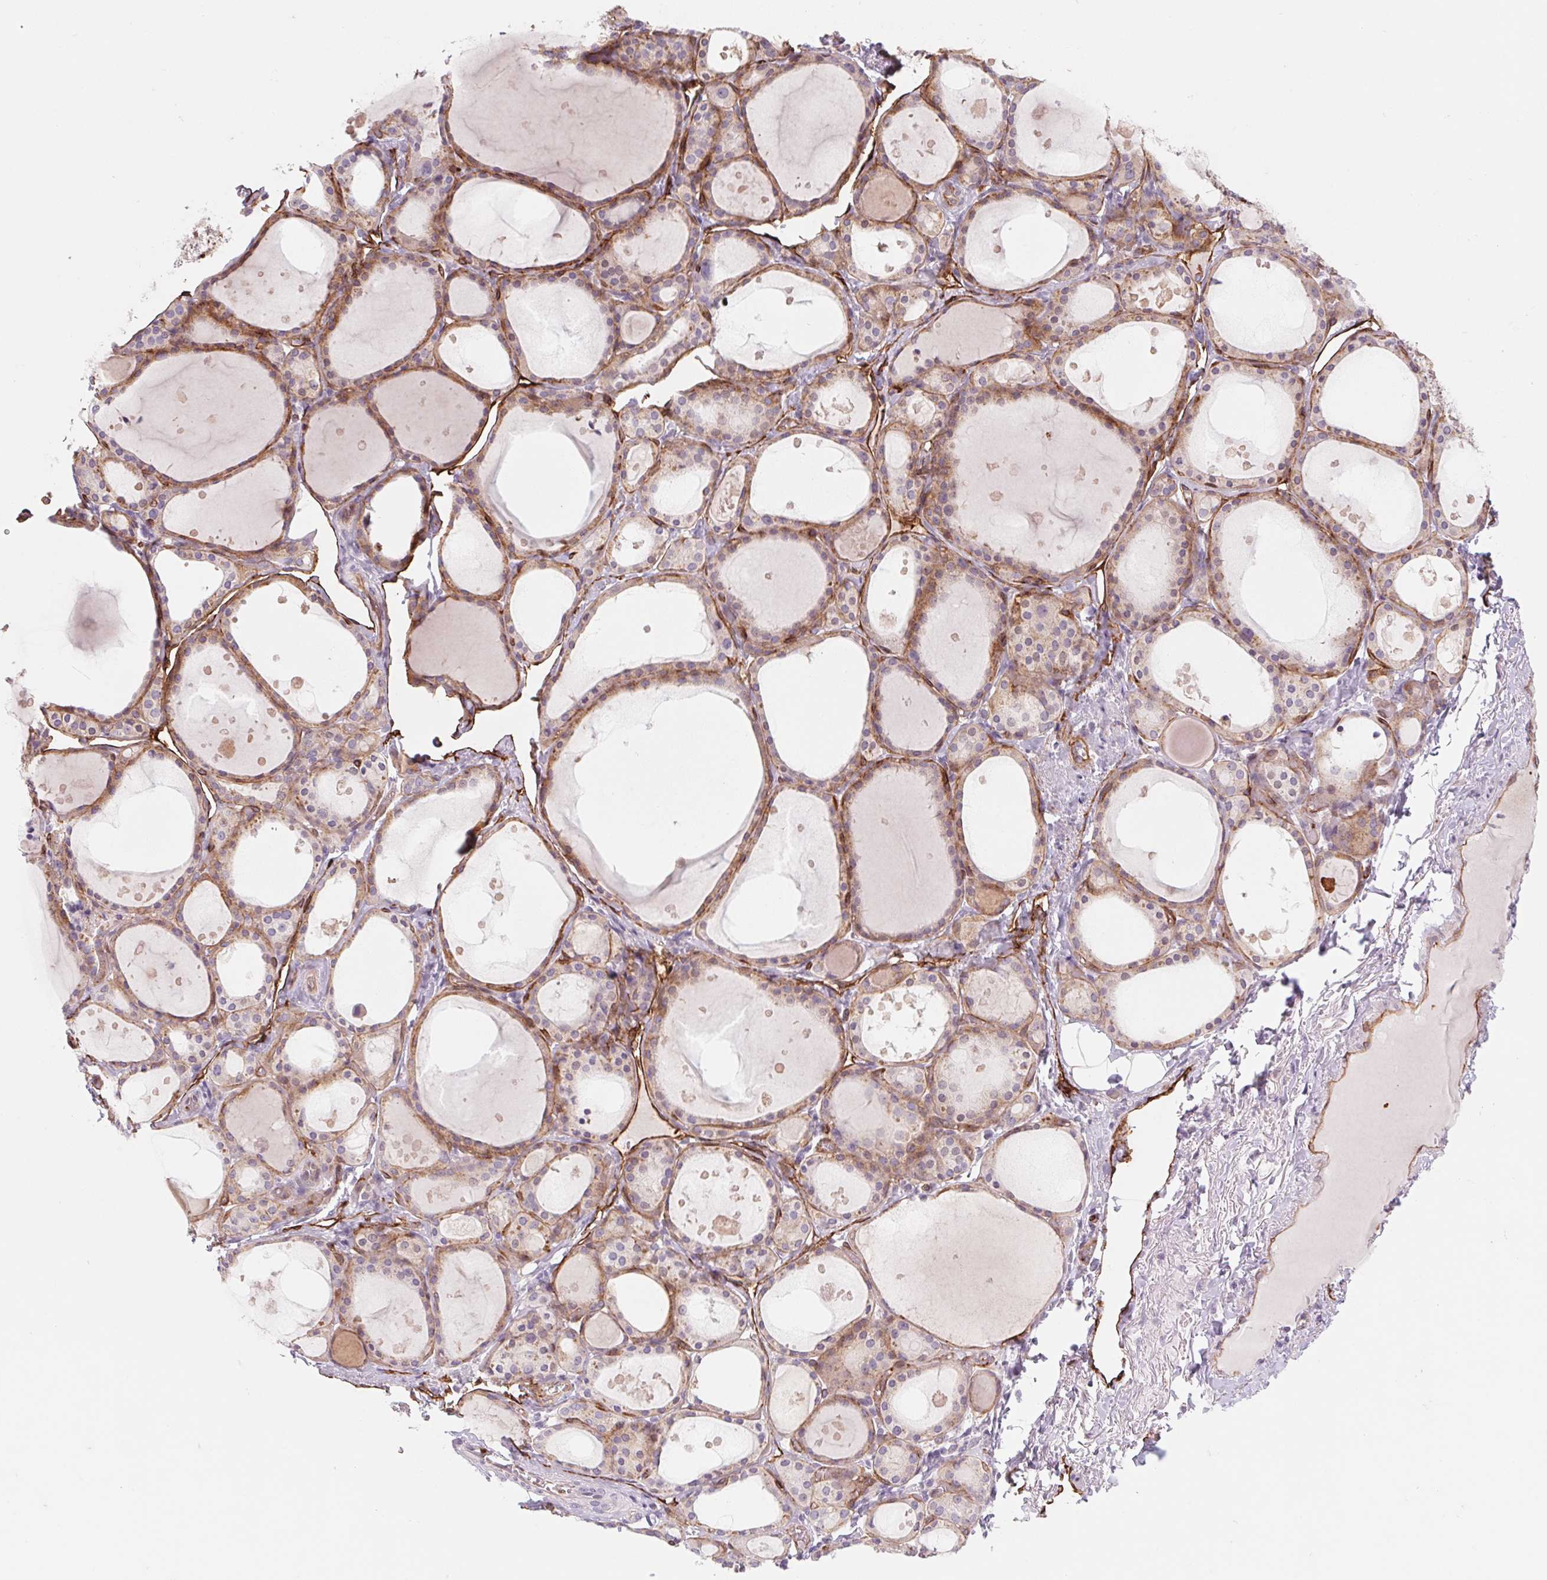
{"staining": {"intensity": "weak", "quantity": "25%-75%", "location": "cytoplasmic/membranous"}, "tissue": "thyroid gland", "cell_type": "Glandular cells", "image_type": "normal", "snomed": [{"axis": "morphology", "description": "Normal tissue, NOS"}, {"axis": "topography", "description": "Thyroid gland"}], "caption": "IHC histopathology image of normal thyroid gland: thyroid gland stained using IHC shows low levels of weak protein expression localized specifically in the cytoplasmic/membranous of glandular cells, appearing as a cytoplasmic/membranous brown color.", "gene": "MS4A13", "patient": {"sex": "male", "age": 68}}